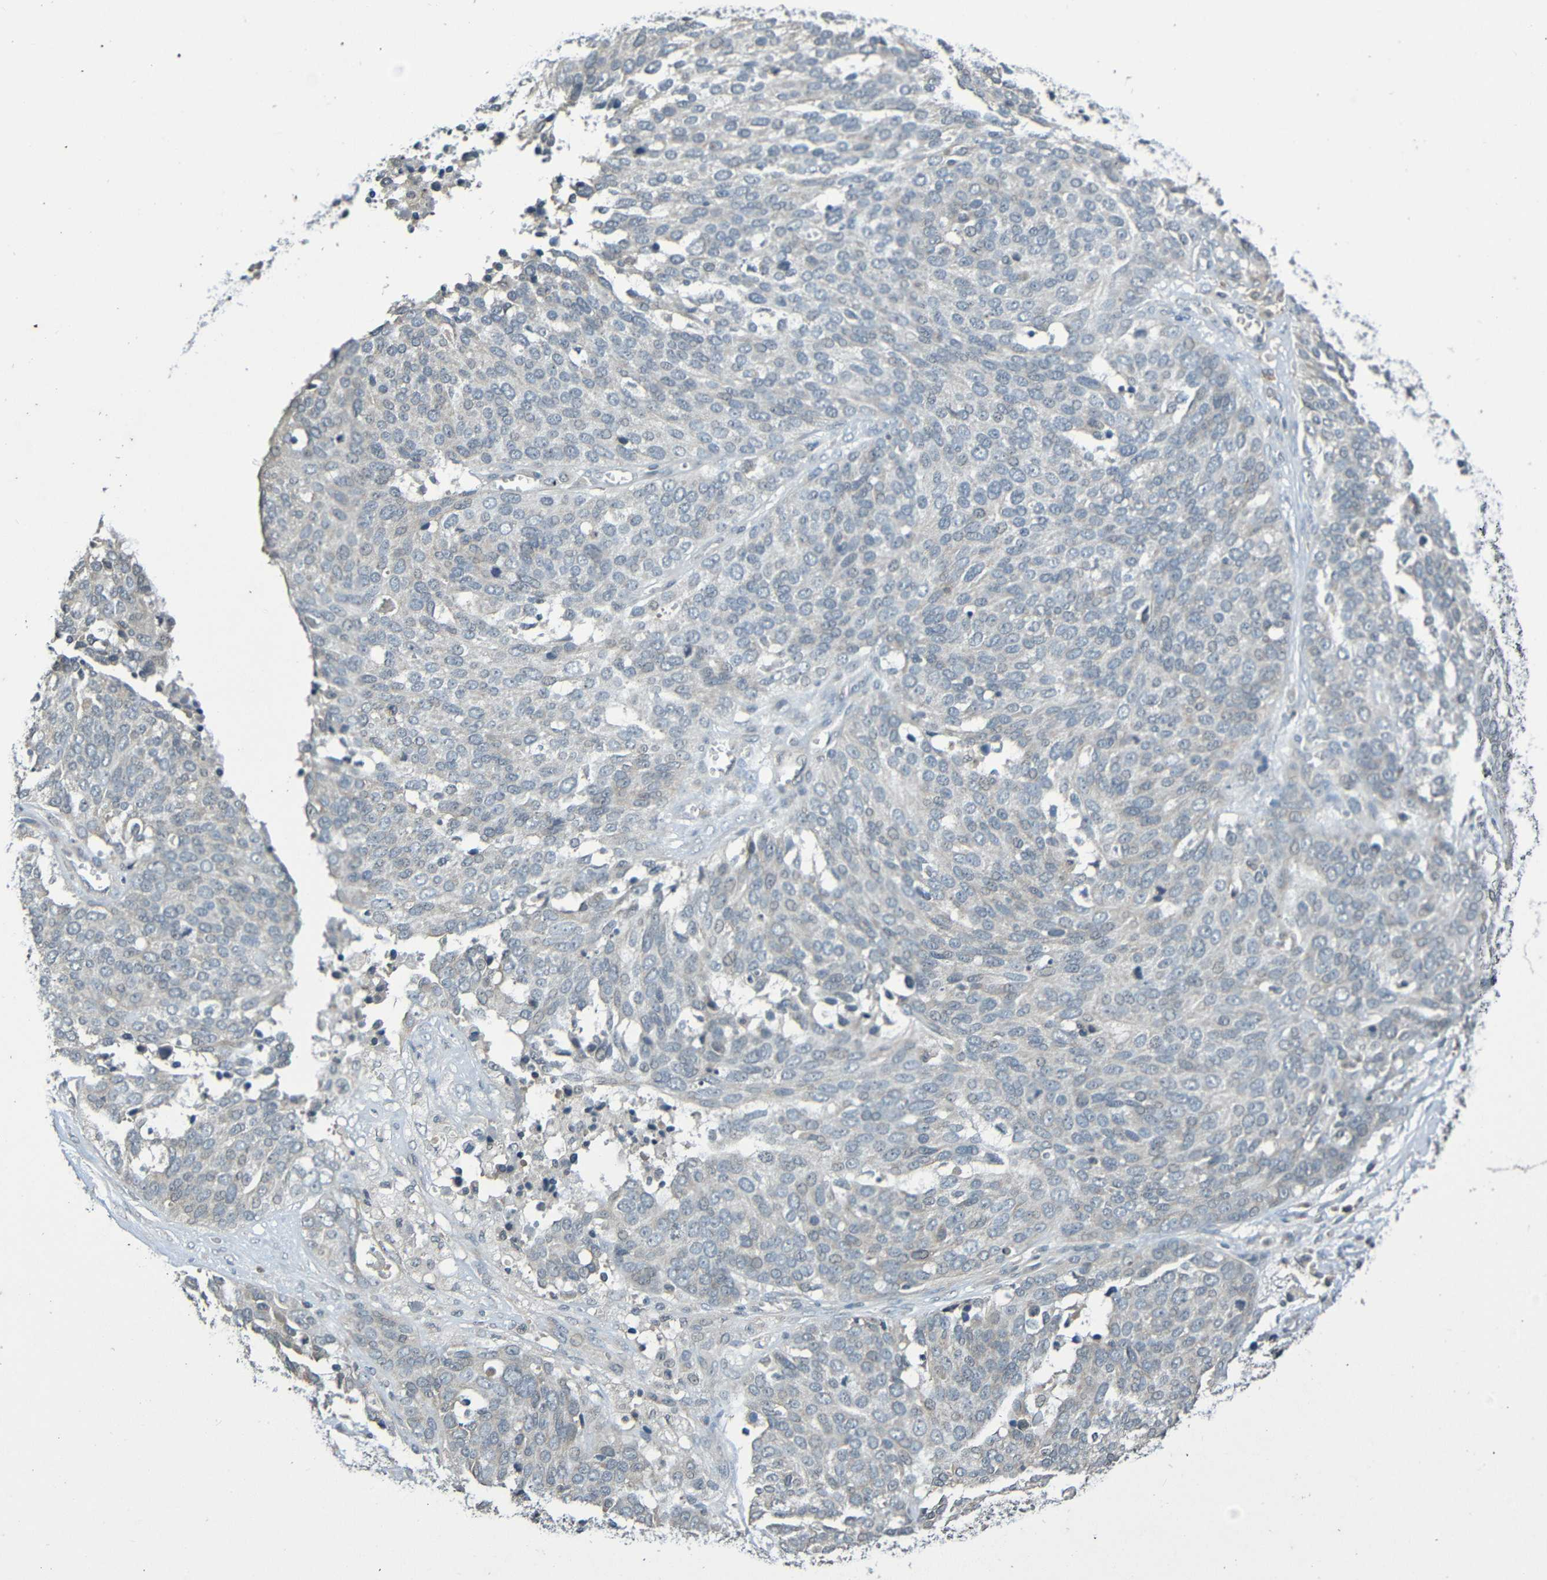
{"staining": {"intensity": "negative", "quantity": "none", "location": "none"}, "tissue": "ovarian cancer", "cell_type": "Tumor cells", "image_type": "cancer", "snomed": [{"axis": "morphology", "description": "Cystadenocarcinoma, serous, NOS"}, {"axis": "topography", "description": "Ovary"}], "caption": "High magnification brightfield microscopy of serous cystadenocarcinoma (ovarian) stained with DAB (3,3'-diaminobenzidine) (brown) and counterstained with hematoxylin (blue): tumor cells show no significant staining.", "gene": "C3AR1", "patient": {"sex": "female", "age": 44}}